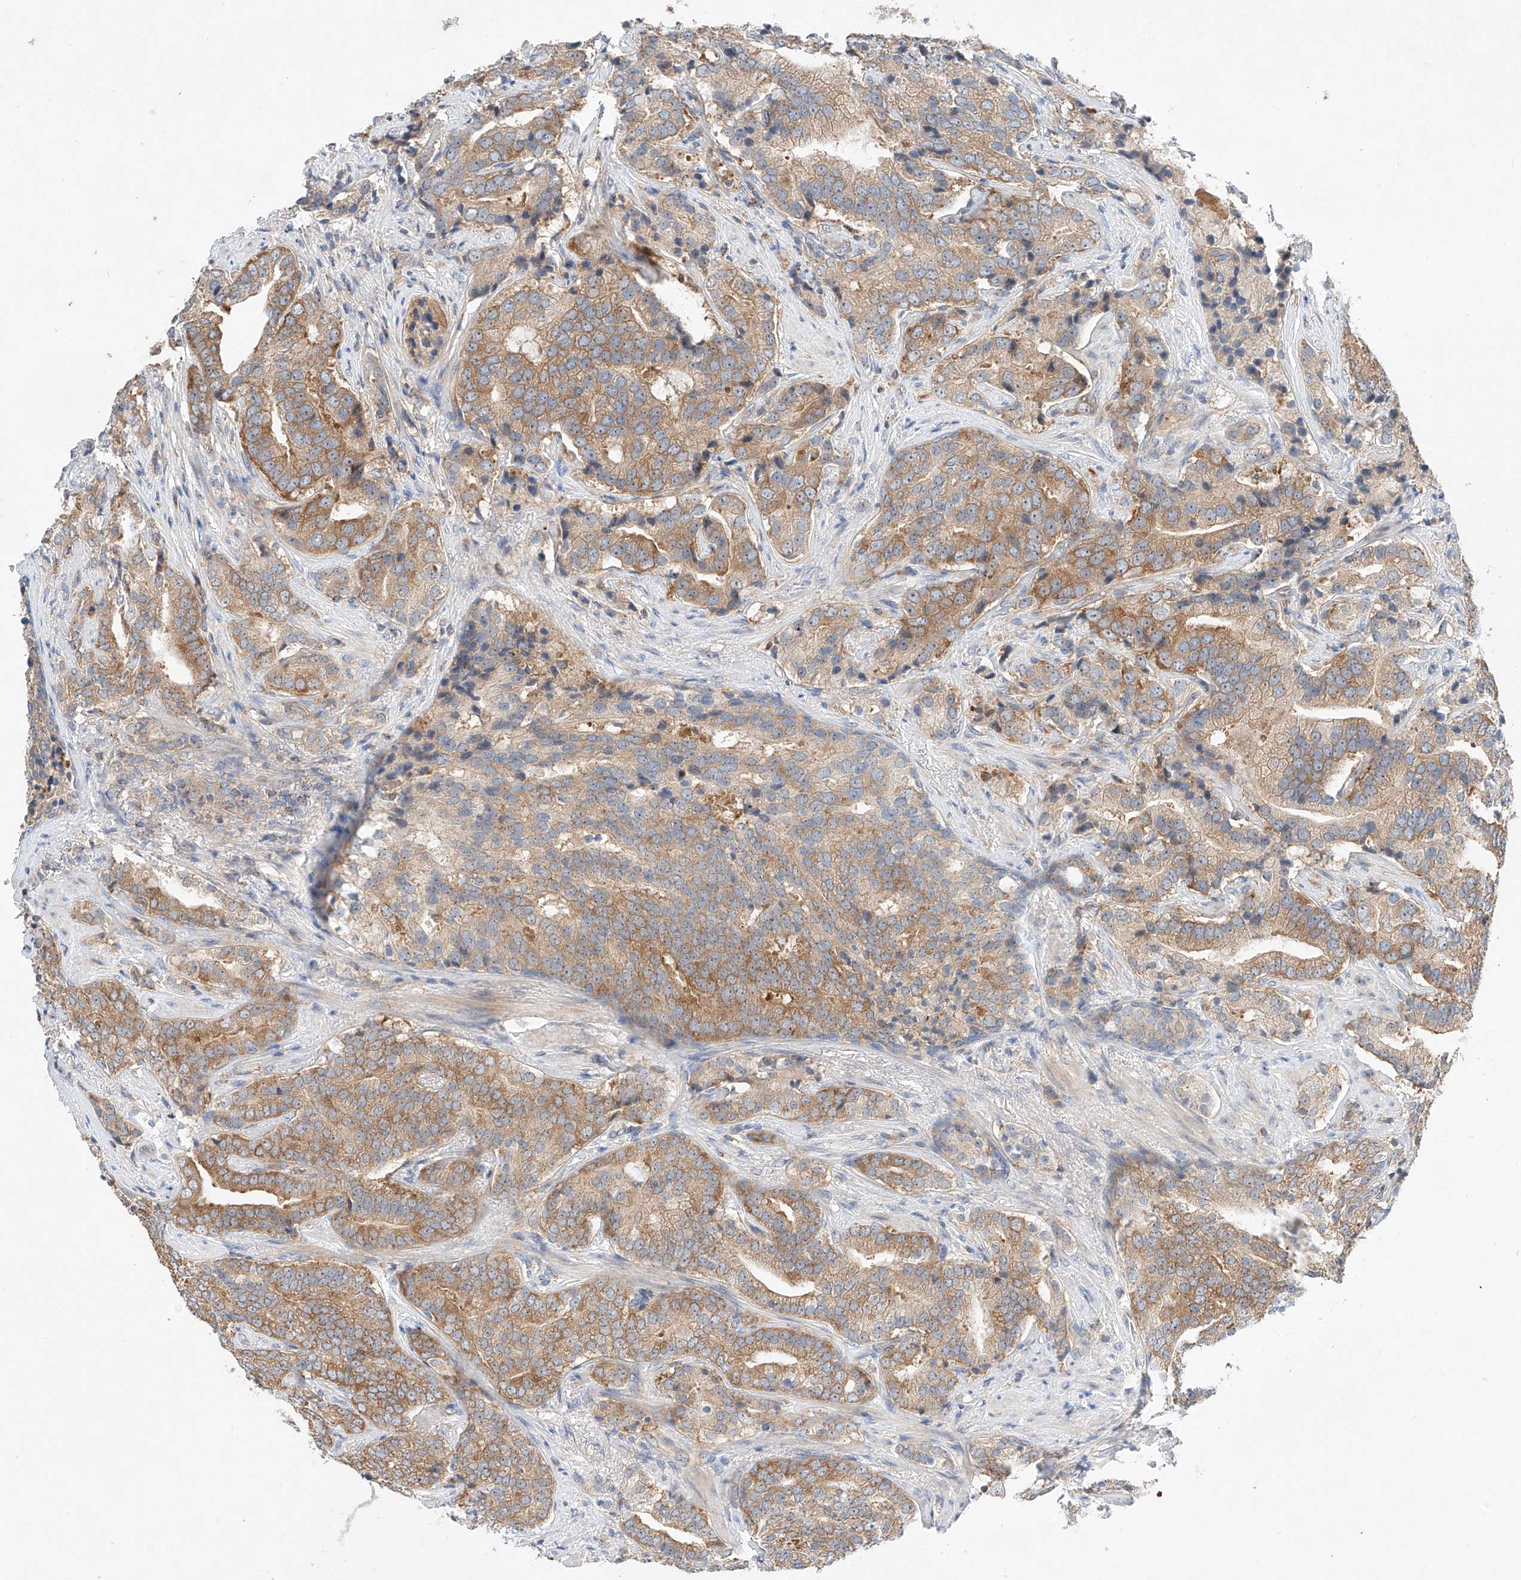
{"staining": {"intensity": "moderate", "quantity": ">75%", "location": "cytoplasmic/membranous"}, "tissue": "prostate cancer", "cell_type": "Tumor cells", "image_type": "cancer", "snomed": [{"axis": "morphology", "description": "Adenocarcinoma, High grade"}, {"axis": "topography", "description": "Prostate"}], "caption": "A micrograph of human prostate cancer stained for a protein exhibits moderate cytoplasmic/membranous brown staining in tumor cells.", "gene": "RUSC1", "patient": {"sex": "male", "age": 57}}